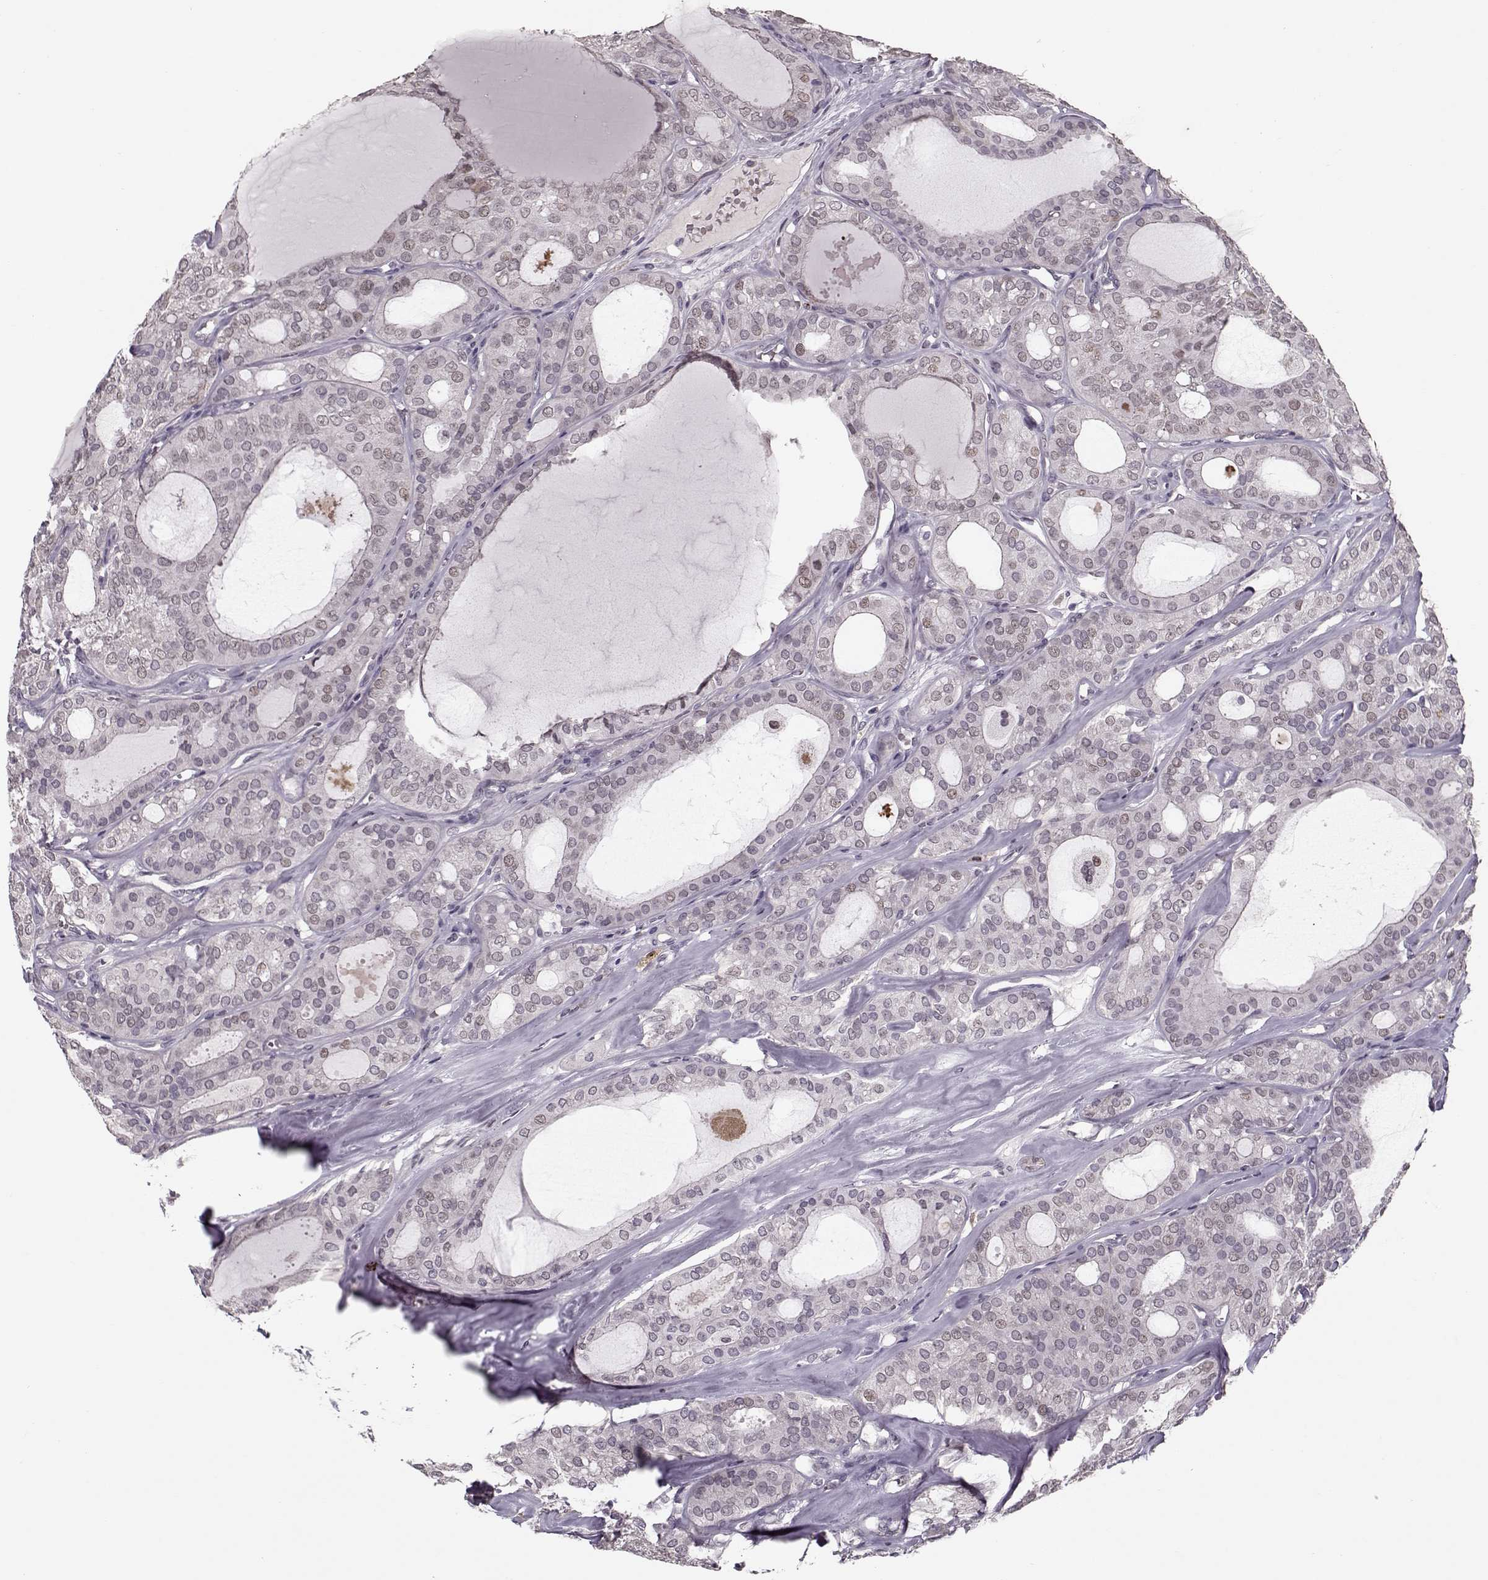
{"staining": {"intensity": "negative", "quantity": "none", "location": "none"}, "tissue": "thyroid cancer", "cell_type": "Tumor cells", "image_type": "cancer", "snomed": [{"axis": "morphology", "description": "Follicular adenoma carcinoma, NOS"}, {"axis": "topography", "description": "Thyroid gland"}], "caption": "An immunohistochemistry (IHC) photomicrograph of thyroid cancer (follicular adenoma carcinoma) is shown. There is no staining in tumor cells of thyroid cancer (follicular adenoma carcinoma). The staining is performed using DAB brown chromogen with nuclei counter-stained in using hematoxylin.", "gene": "DNAI3", "patient": {"sex": "male", "age": 75}}